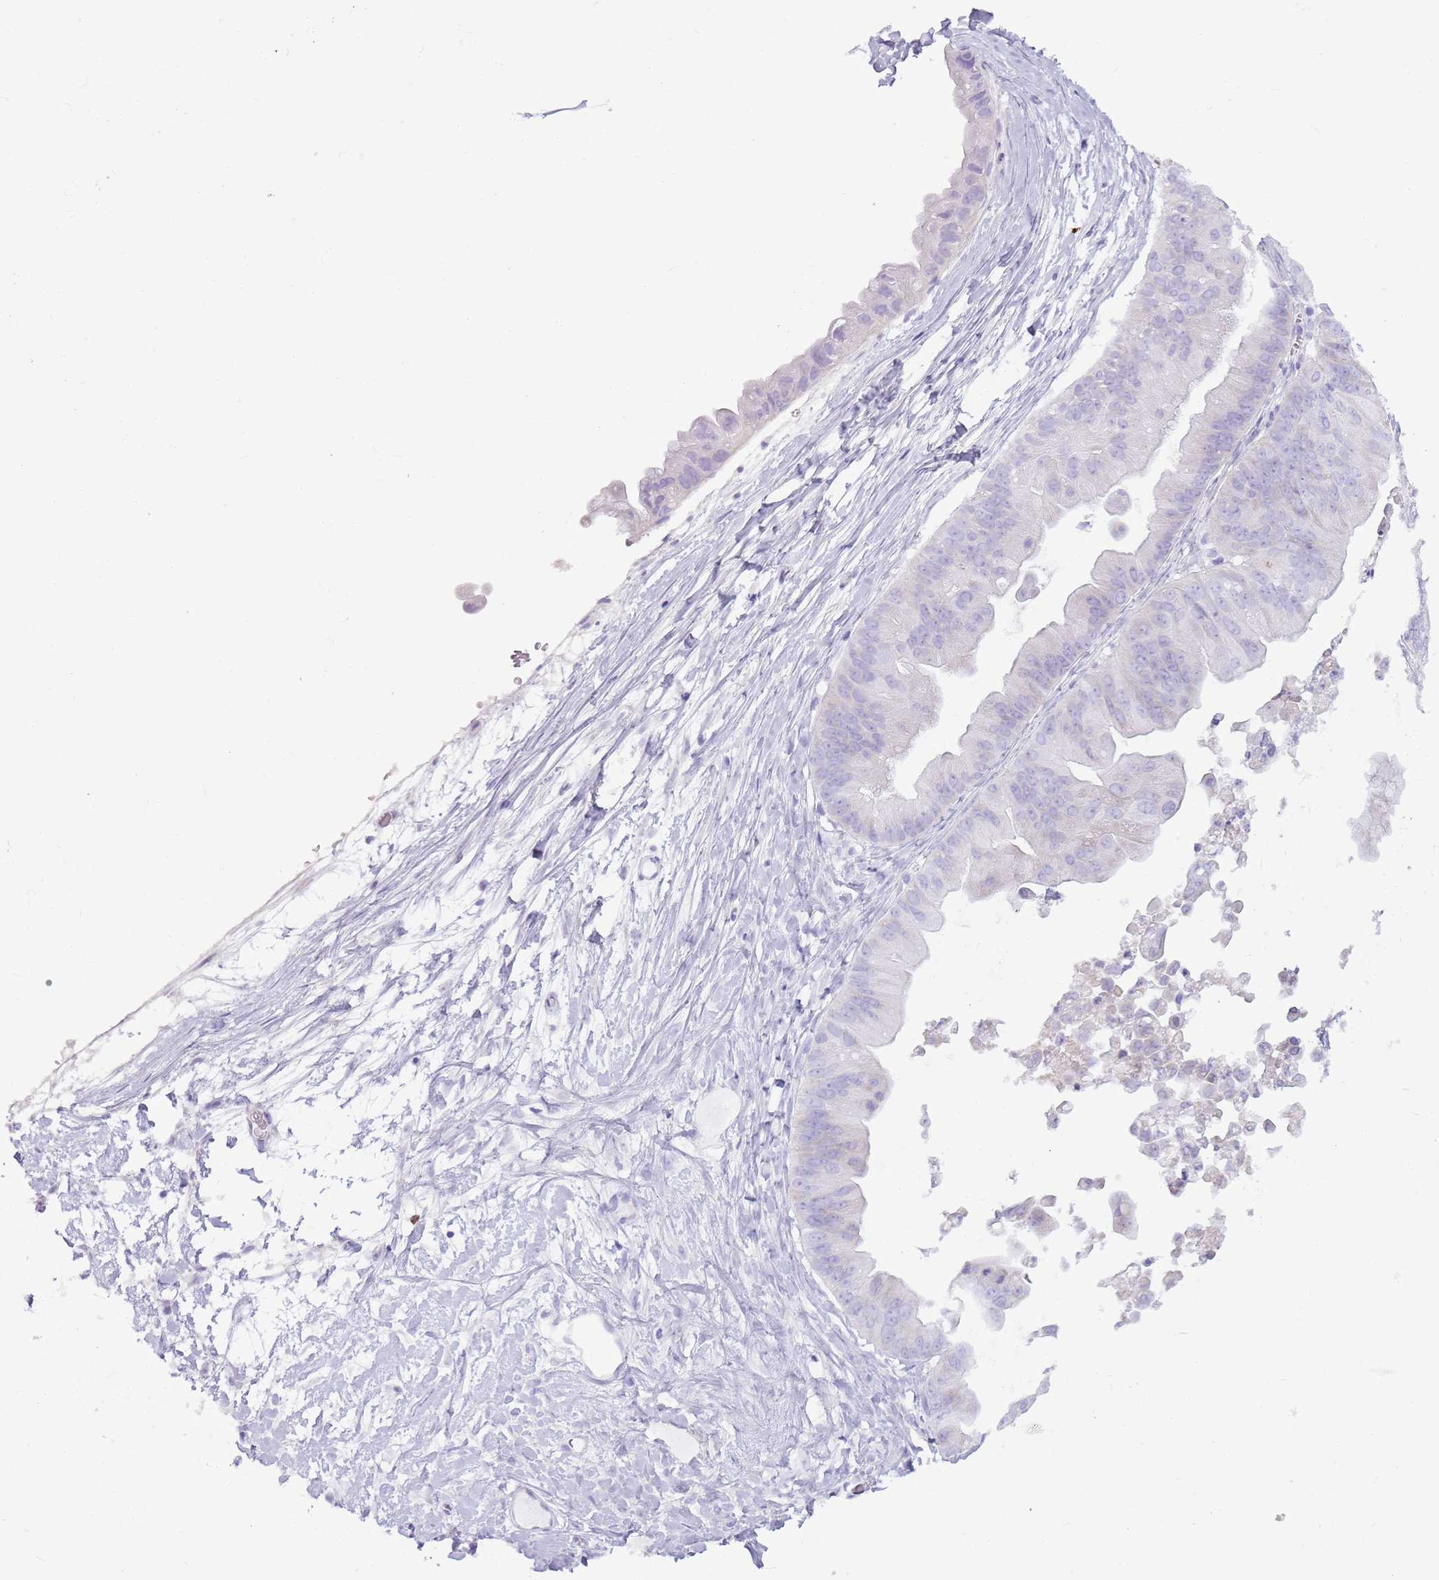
{"staining": {"intensity": "negative", "quantity": "none", "location": "none"}, "tissue": "ovarian cancer", "cell_type": "Tumor cells", "image_type": "cancer", "snomed": [{"axis": "morphology", "description": "Cystadenocarcinoma, mucinous, NOS"}, {"axis": "topography", "description": "Ovary"}], "caption": "A histopathology image of mucinous cystadenocarcinoma (ovarian) stained for a protein demonstrates no brown staining in tumor cells. The staining was performed using DAB to visualize the protein expression in brown, while the nuclei were stained in blue with hematoxylin (Magnification: 20x).", "gene": "CD177", "patient": {"sex": "female", "age": 61}}